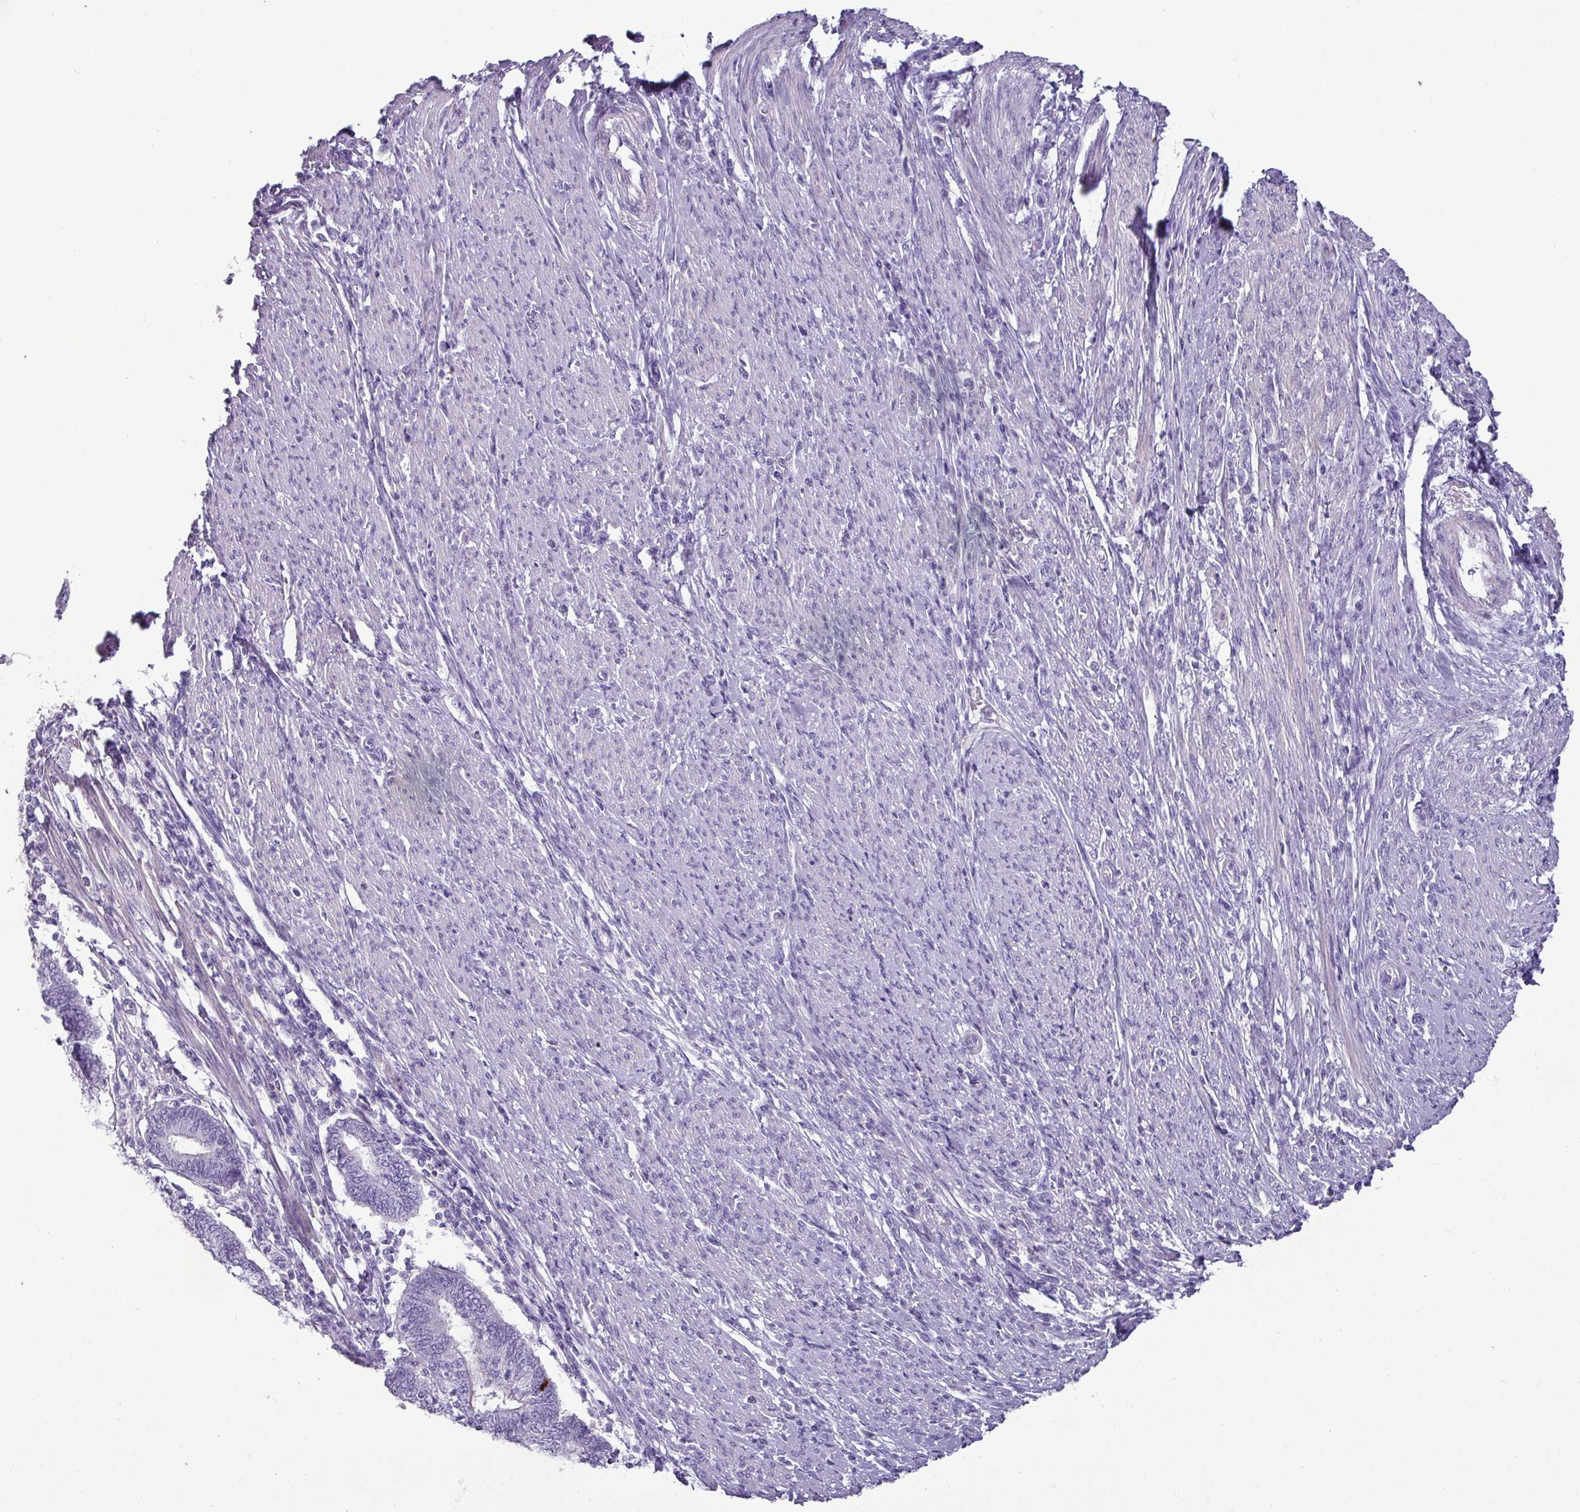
{"staining": {"intensity": "negative", "quantity": "none", "location": "none"}, "tissue": "endometrial cancer", "cell_type": "Tumor cells", "image_type": "cancer", "snomed": [{"axis": "morphology", "description": "Adenocarcinoma, NOS"}, {"axis": "topography", "description": "Uterus"}, {"axis": "topography", "description": "Endometrium"}], "caption": "Protein analysis of adenocarcinoma (endometrial) shows no significant staining in tumor cells. (DAB (3,3'-diaminobenzidine) IHC, high magnification).", "gene": "GSTA3", "patient": {"sex": "female", "age": 70}}